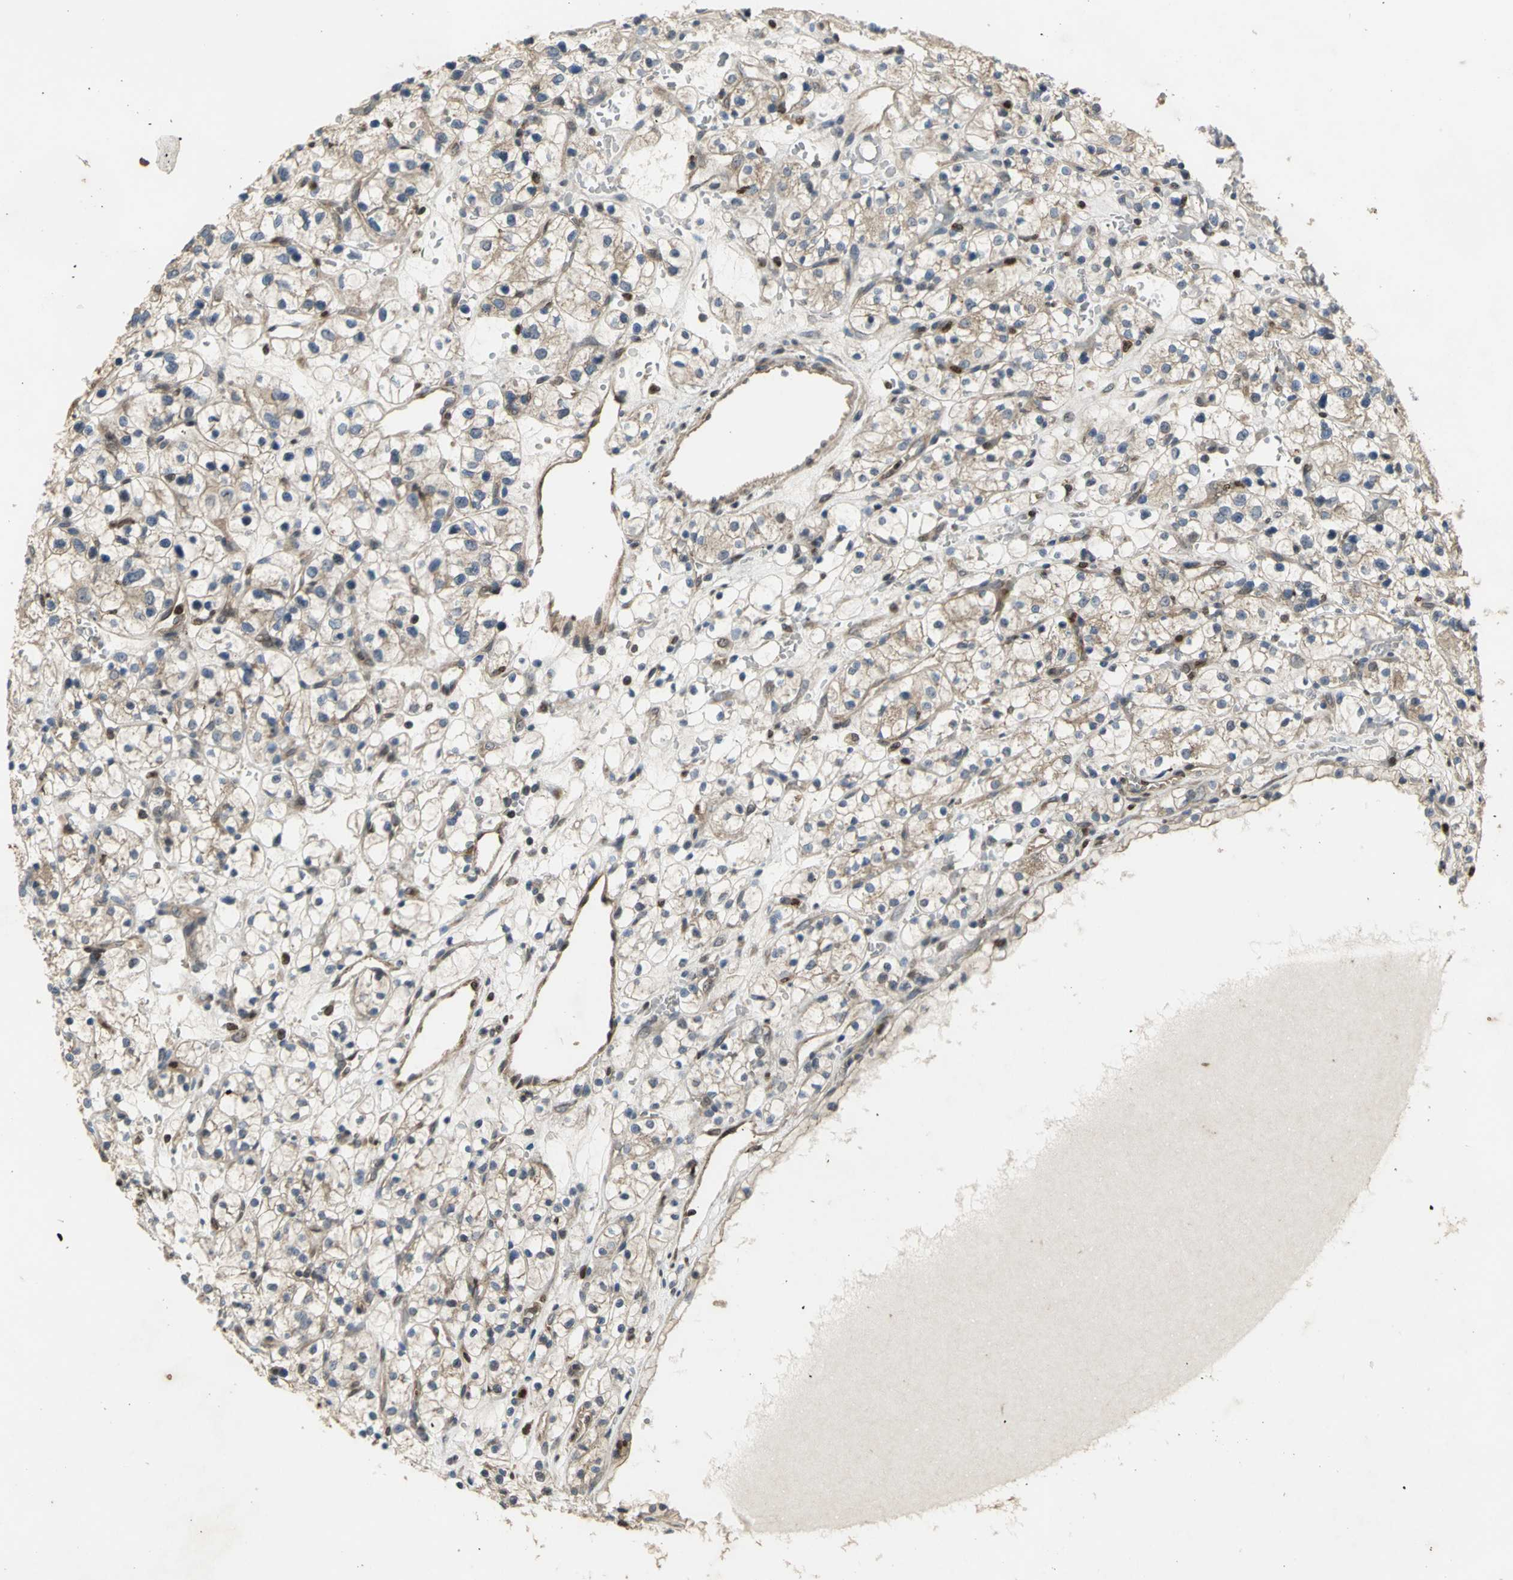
{"staining": {"intensity": "moderate", "quantity": "25%-75%", "location": "cytoplasmic/membranous"}, "tissue": "renal cancer", "cell_type": "Tumor cells", "image_type": "cancer", "snomed": [{"axis": "morphology", "description": "Adenocarcinoma, NOS"}, {"axis": "topography", "description": "Kidney"}], "caption": "Immunohistochemical staining of human renal adenocarcinoma demonstrates medium levels of moderate cytoplasmic/membranous staining in about 25%-75% of tumor cells.", "gene": "AHR", "patient": {"sex": "female", "age": 60}}